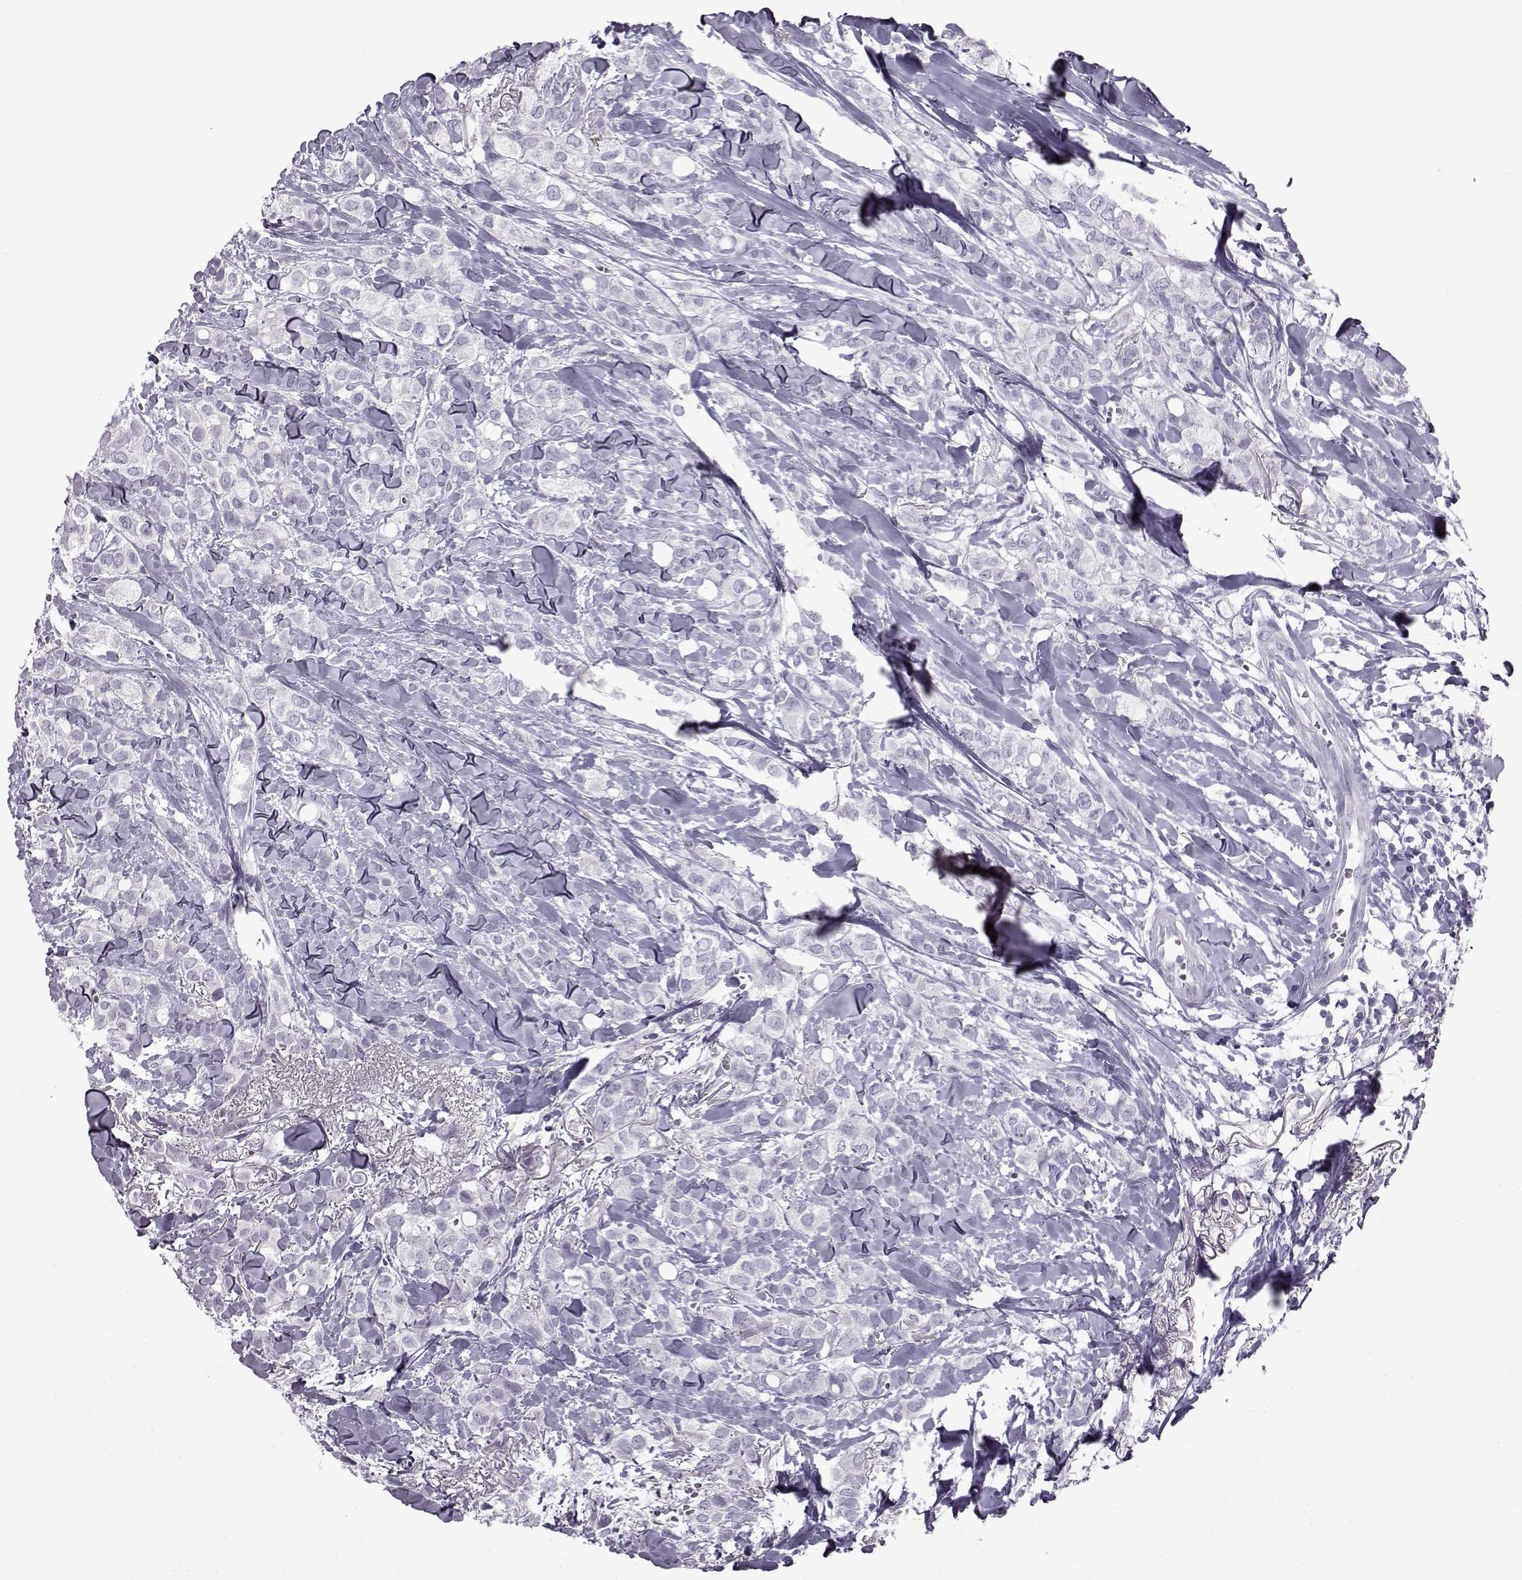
{"staining": {"intensity": "negative", "quantity": "none", "location": "none"}, "tissue": "breast cancer", "cell_type": "Tumor cells", "image_type": "cancer", "snomed": [{"axis": "morphology", "description": "Duct carcinoma"}, {"axis": "topography", "description": "Breast"}], "caption": "The immunohistochemistry photomicrograph has no significant staining in tumor cells of breast intraductal carcinoma tissue.", "gene": "SLC28A2", "patient": {"sex": "female", "age": 85}}